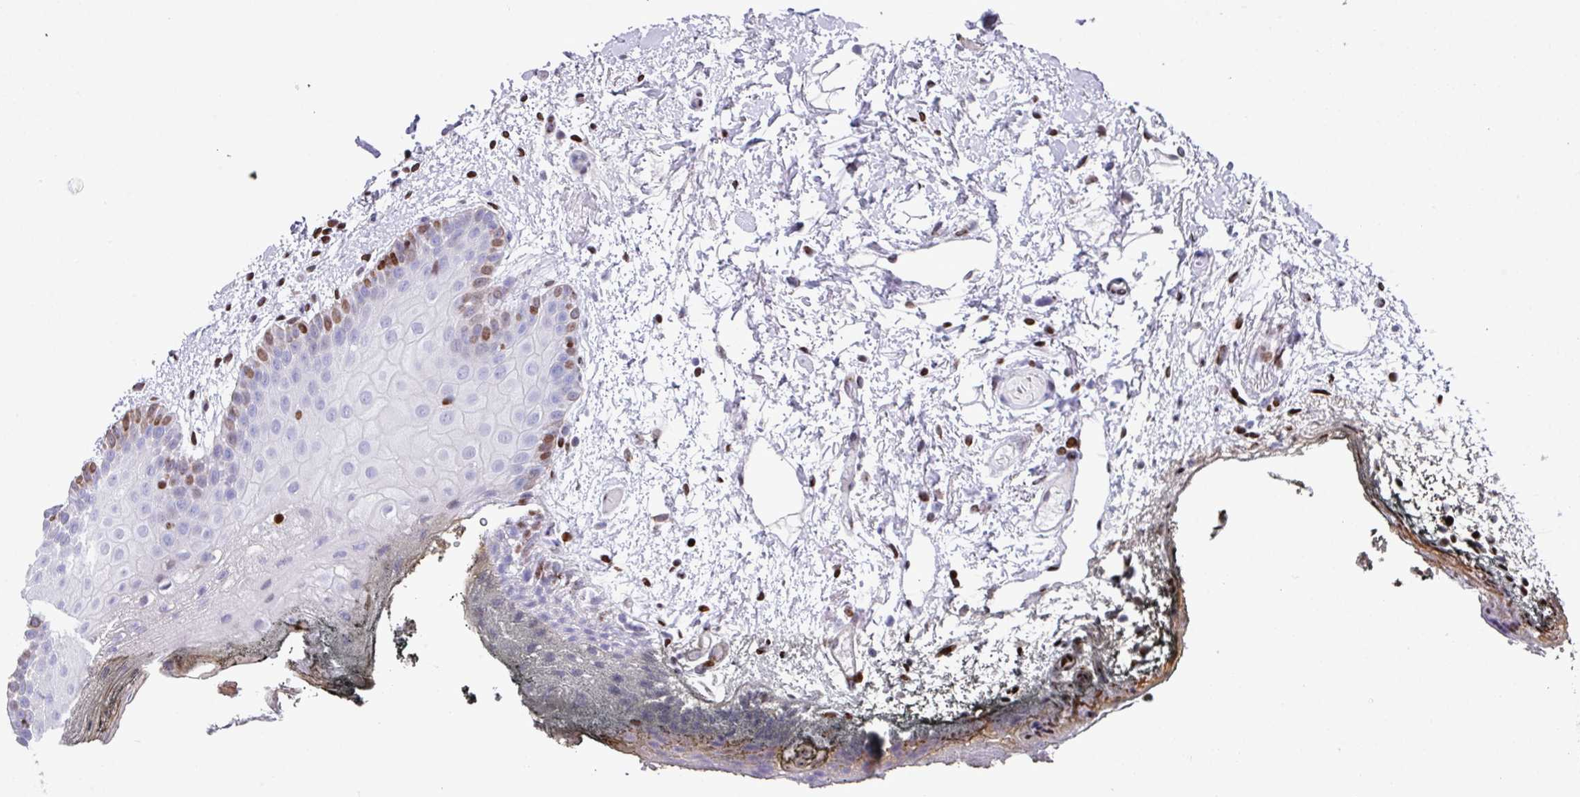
{"staining": {"intensity": "moderate", "quantity": "<25%", "location": "nuclear"}, "tissue": "oral mucosa", "cell_type": "Squamous epithelial cells", "image_type": "normal", "snomed": [{"axis": "morphology", "description": "Normal tissue, NOS"}, {"axis": "morphology", "description": "Squamous cell carcinoma, NOS"}, {"axis": "topography", "description": "Oral tissue"}, {"axis": "topography", "description": "Head-Neck"}], "caption": "Protein expression by IHC shows moderate nuclear staining in about <25% of squamous epithelial cells in benign oral mucosa.", "gene": "TCF3", "patient": {"sex": "female", "age": 81}}